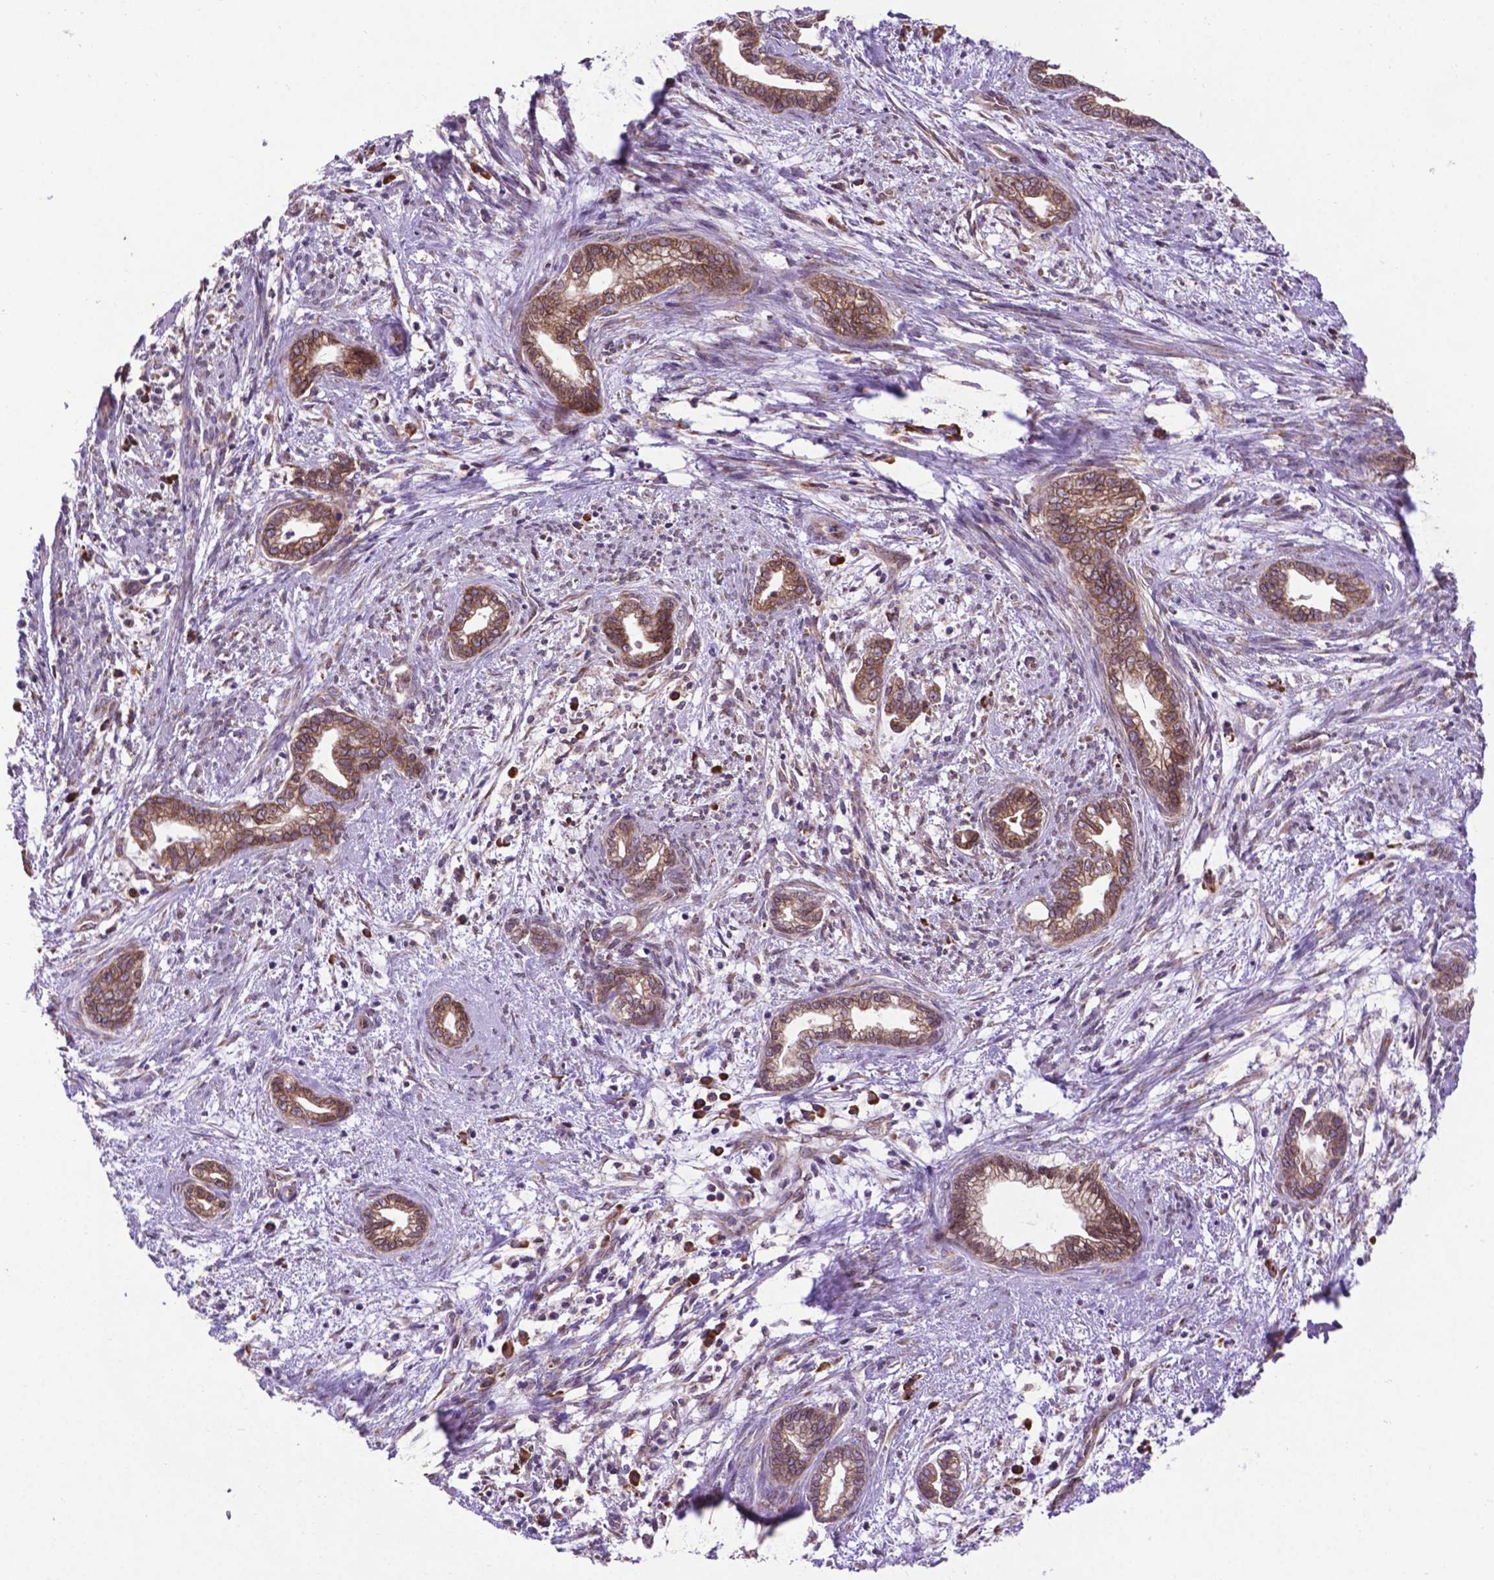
{"staining": {"intensity": "moderate", "quantity": ">75%", "location": "cytoplasmic/membranous"}, "tissue": "cervical cancer", "cell_type": "Tumor cells", "image_type": "cancer", "snomed": [{"axis": "morphology", "description": "Adenocarcinoma, NOS"}, {"axis": "topography", "description": "Cervix"}], "caption": "Brown immunohistochemical staining in human cervical cancer (adenocarcinoma) shows moderate cytoplasmic/membranous expression in about >75% of tumor cells.", "gene": "WDR83OS", "patient": {"sex": "female", "age": 62}}